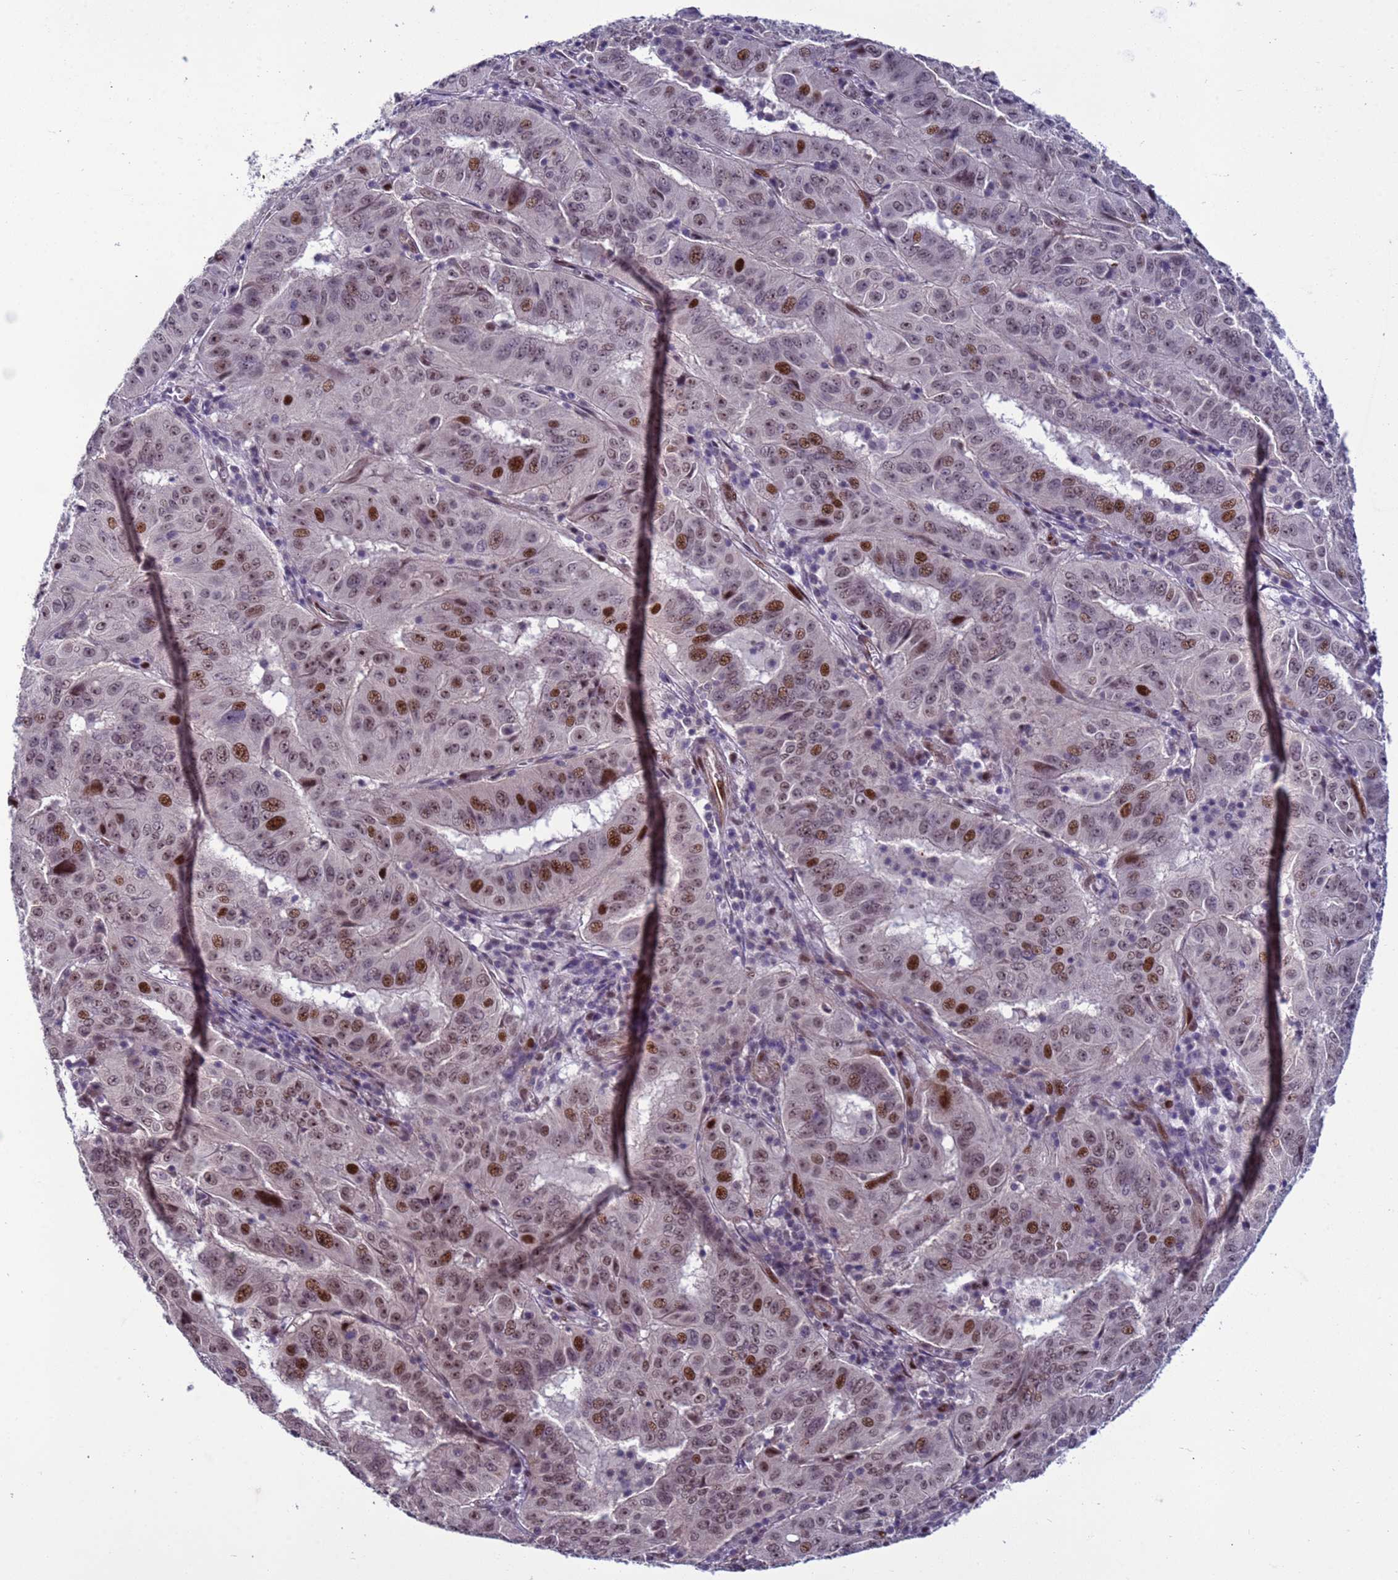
{"staining": {"intensity": "moderate", "quantity": "25%-75%", "location": "nuclear"}, "tissue": "pancreatic cancer", "cell_type": "Tumor cells", "image_type": "cancer", "snomed": [{"axis": "morphology", "description": "Adenocarcinoma, NOS"}, {"axis": "topography", "description": "Pancreas"}], "caption": "Protein analysis of pancreatic cancer (adenocarcinoma) tissue demonstrates moderate nuclear staining in about 25%-75% of tumor cells.", "gene": "SHC3", "patient": {"sex": "male", "age": 63}}